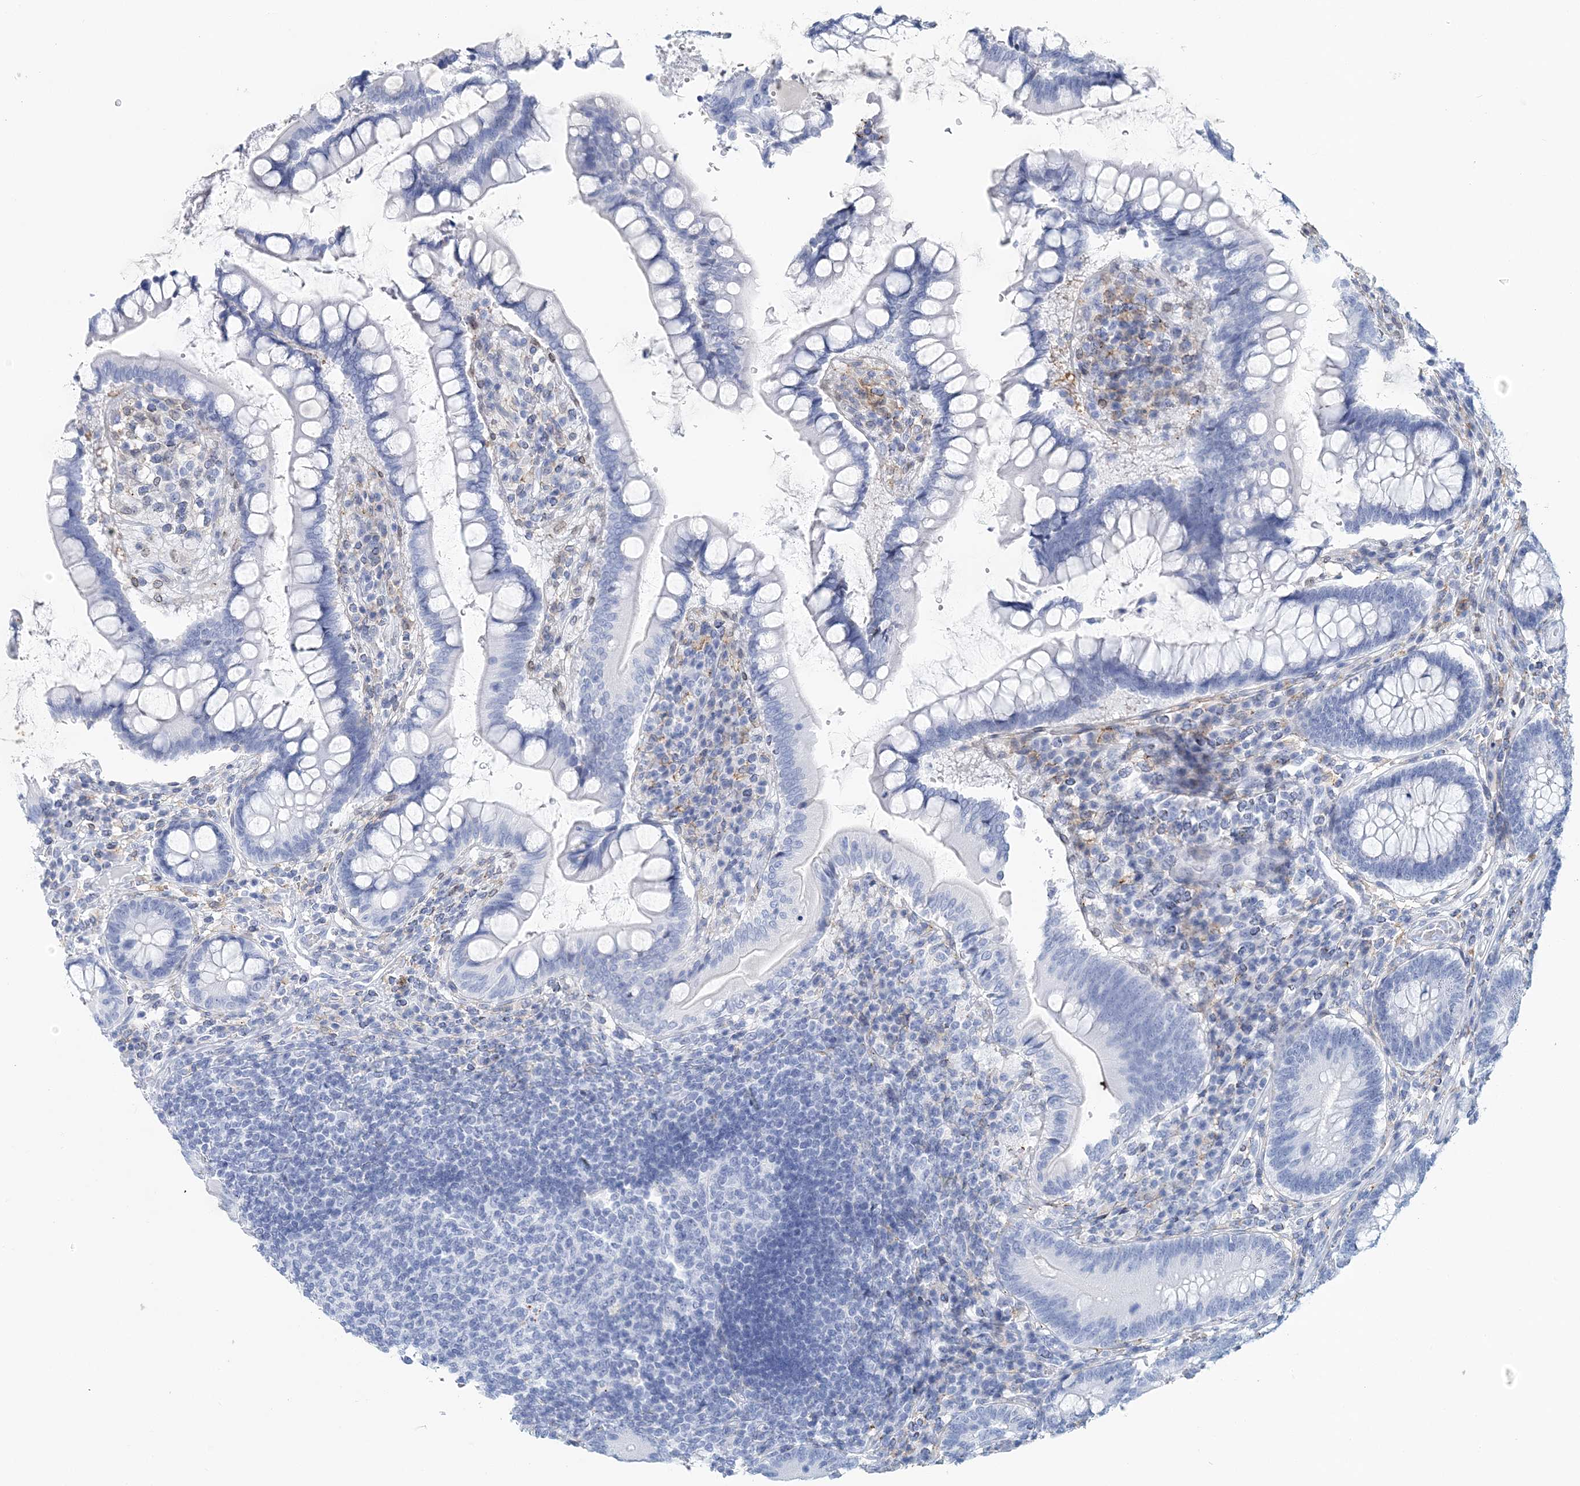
{"staining": {"intensity": "negative", "quantity": "none", "location": "none"}, "tissue": "colon", "cell_type": "Endothelial cells", "image_type": "normal", "snomed": [{"axis": "morphology", "description": "Normal tissue, NOS"}, {"axis": "topography", "description": "Colon"}], "caption": "Image shows no significant protein positivity in endothelial cells of benign colon.", "gene": "NKX6", "patient": {"sex": "female", "age": 79}}